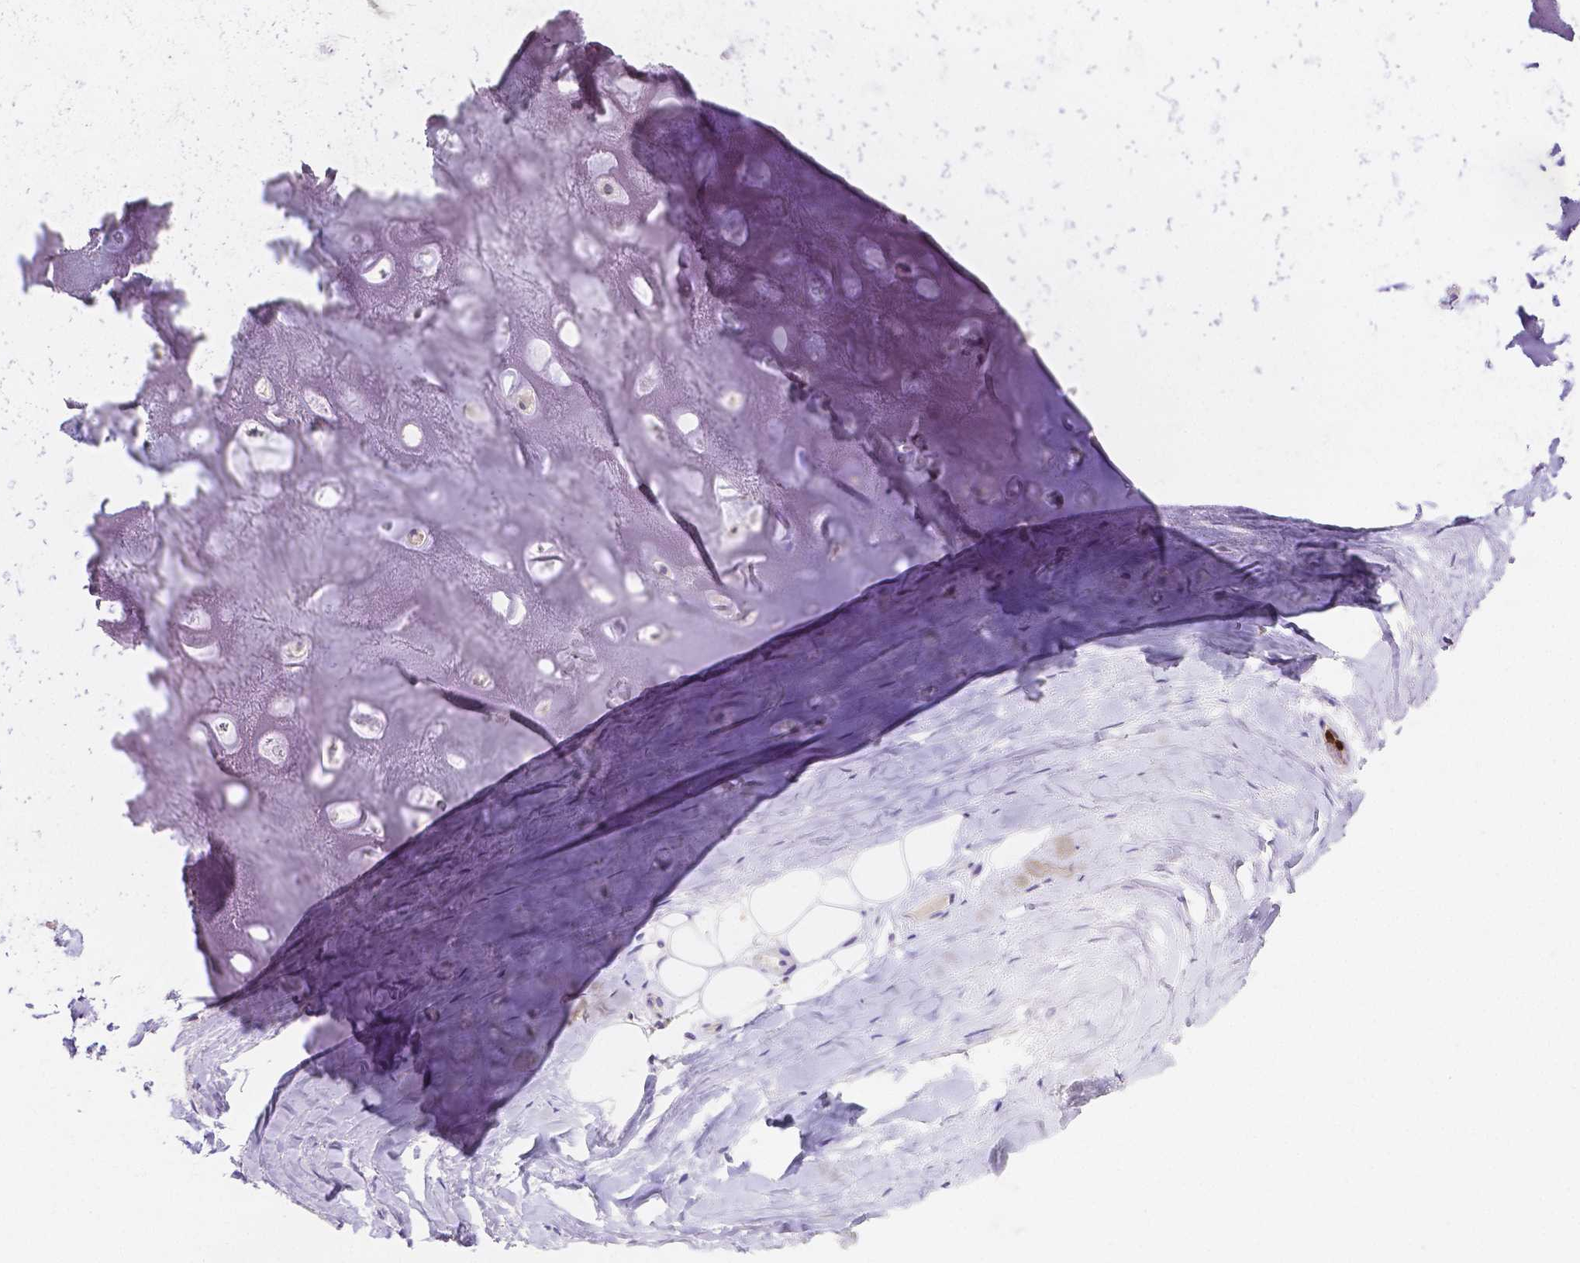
{"staining": {"intensity": "negative", "quantity": "none", "location": "none"}, "tissue": "adipose tissue", "cell_type": "Adipocytes", "image_type": "normal", "snomed": [{"axis": "morphology", "description": "Normal tissue, NOS"}, {"axis": "topography", "description": "Cartilage tissue"}], "caption": "Immunohistochemical staining of unremarkable human adipose tissue displays no significant positivity in adipocytes.", "gene": "MMP9", "patient": {"sex": "male", "age": 57}}